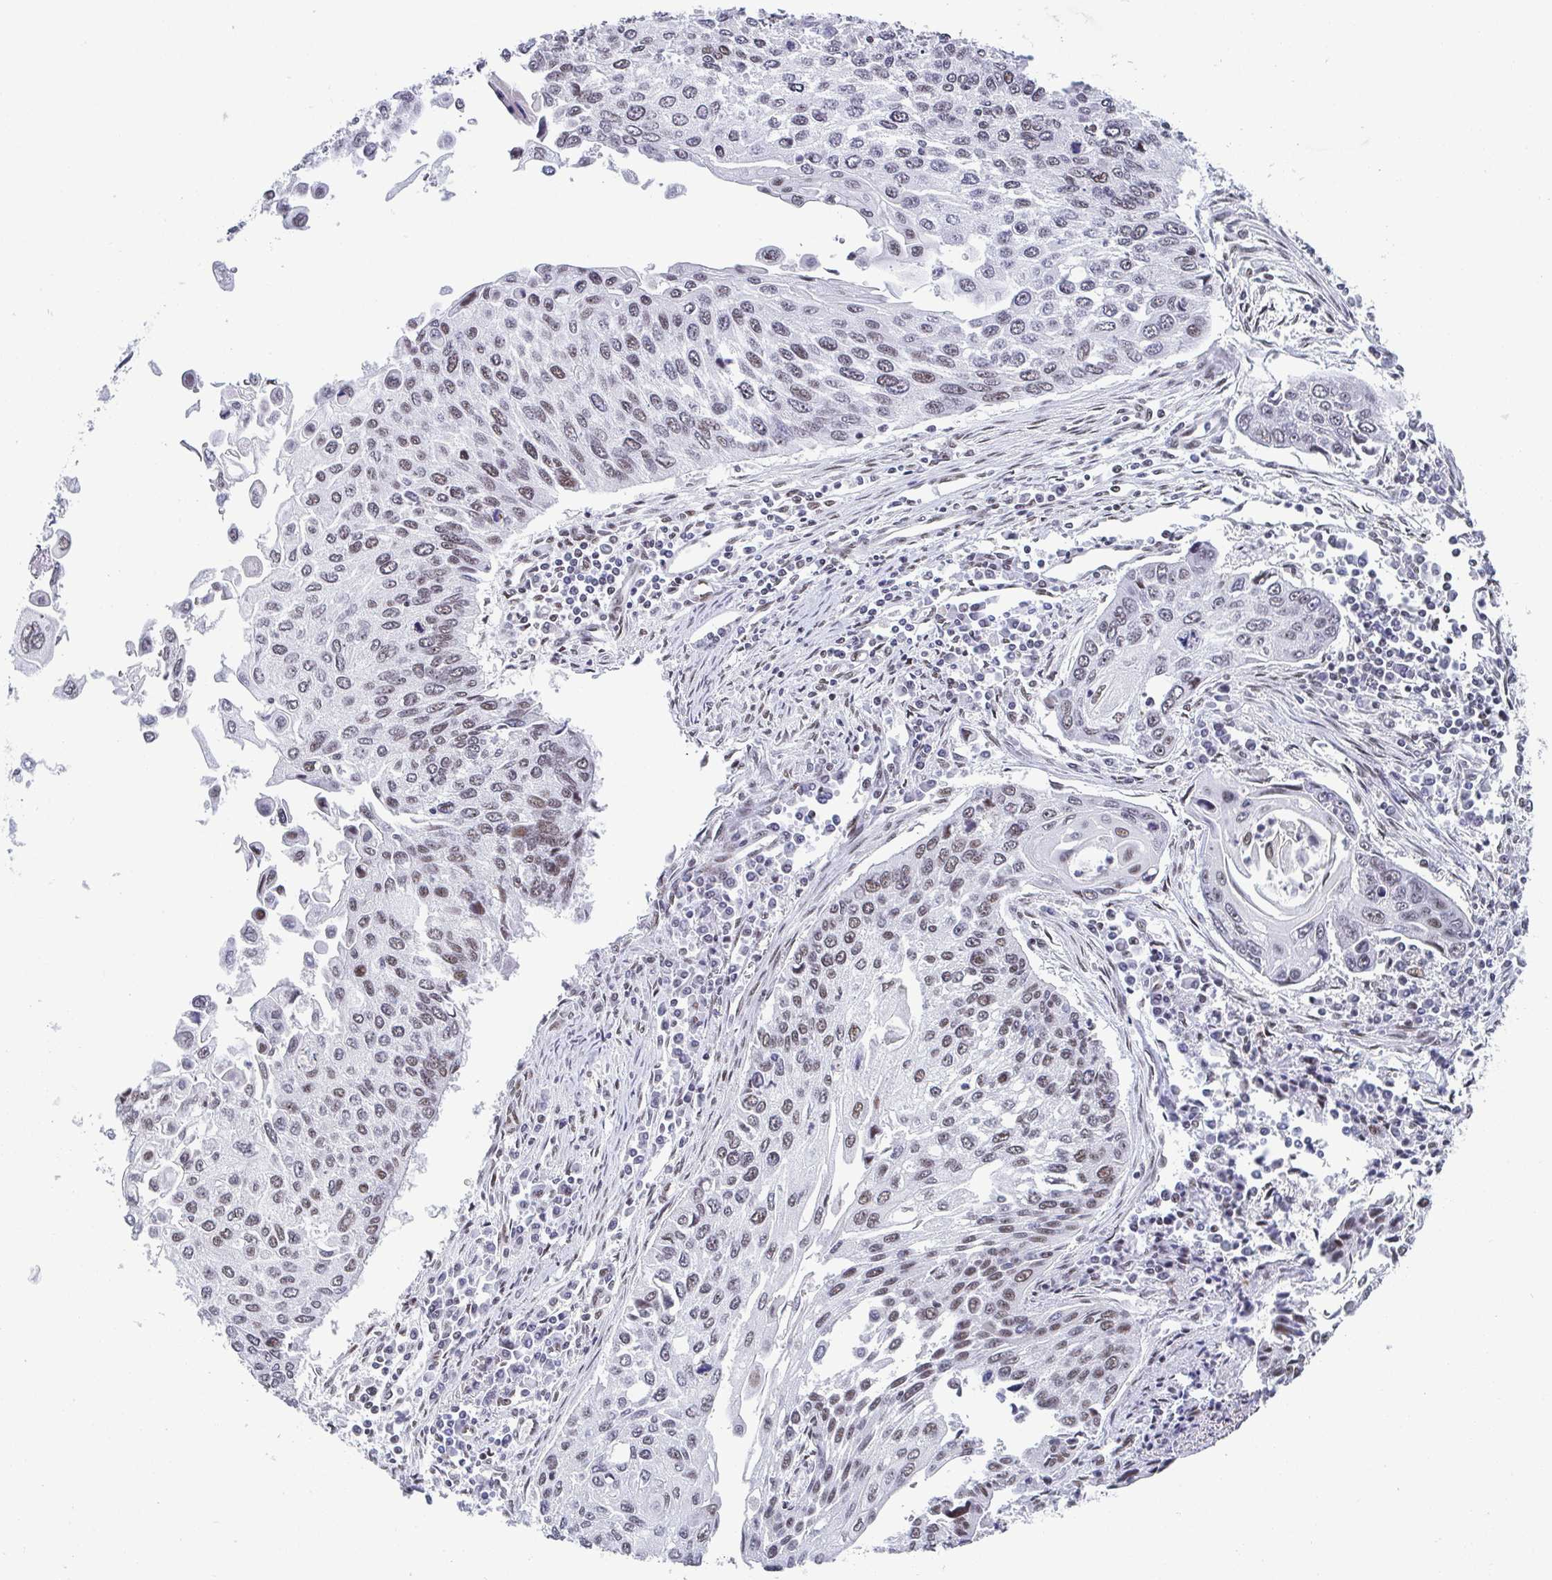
{"staining": {"intensity": "moderate", "quantity": "25%-75%", "location": "nuclear"}, "tissue": "lung cancer", "cell_type": "Tumor cells", "image_type": "cancer", "snomed": [{"axis": "morphology", "description": "Squamous cell carcinoma, NOS"}, {"axis": "morphology", "description": "Squamous cell carcinoma, metastatic, NOS"}, {"axis": "topography", "description": "Lung"}], "caption": "IHC (DAB) staining of human lung squamous cell carcinoma reveals moderate nuclear protein staining in approximately 25%-75% of tumor cells.", "gene": "SLC7A10", "patient": {"sex": "male", "age": 63}}